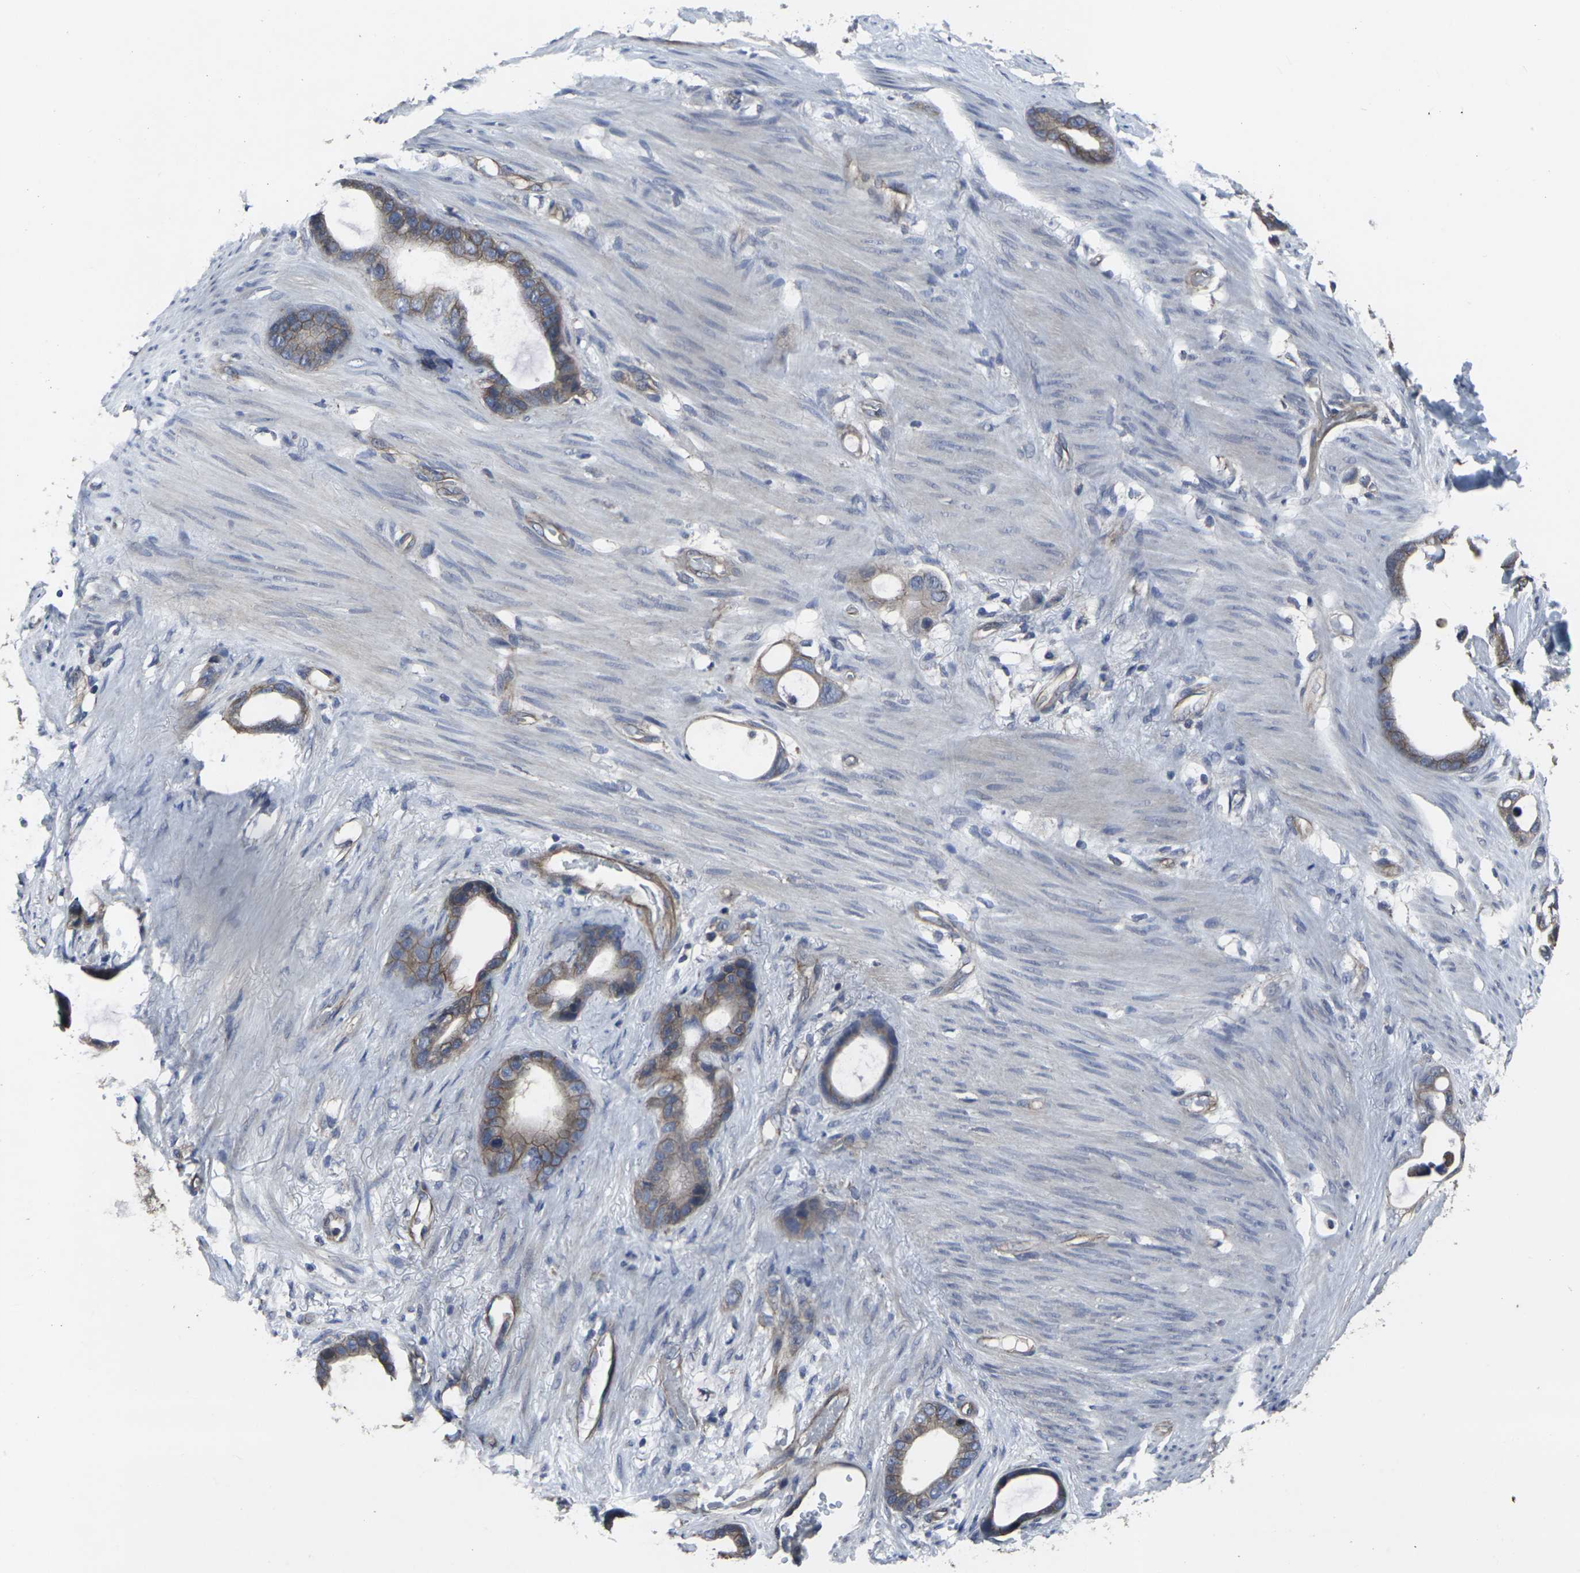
{"staining": {"intensity": "moderate", "quantity": ">75%", "location": "cytoplasmic/membranous"}, "tissue": "stomach cancer", "cell_type": "Tumor cells", "image_type": "cancer", "snomed": [{"axis": "morphology", "description": "Adenocarcinoma, NOS"}, {"axis": "topography", "description": "Stomach"}], "caption": "Protein staining reveals moderate cytoplasmic/membranous positivity in approximately >75% of tumor cells in stomach adenocarcinoma. Using DAB (brown) and hematoxylin (blue) stains, captured at high magnification using brightfield microscopy.", "gene": "MAPKAPK2", "patient": {"sex": "female", "age": 75}}